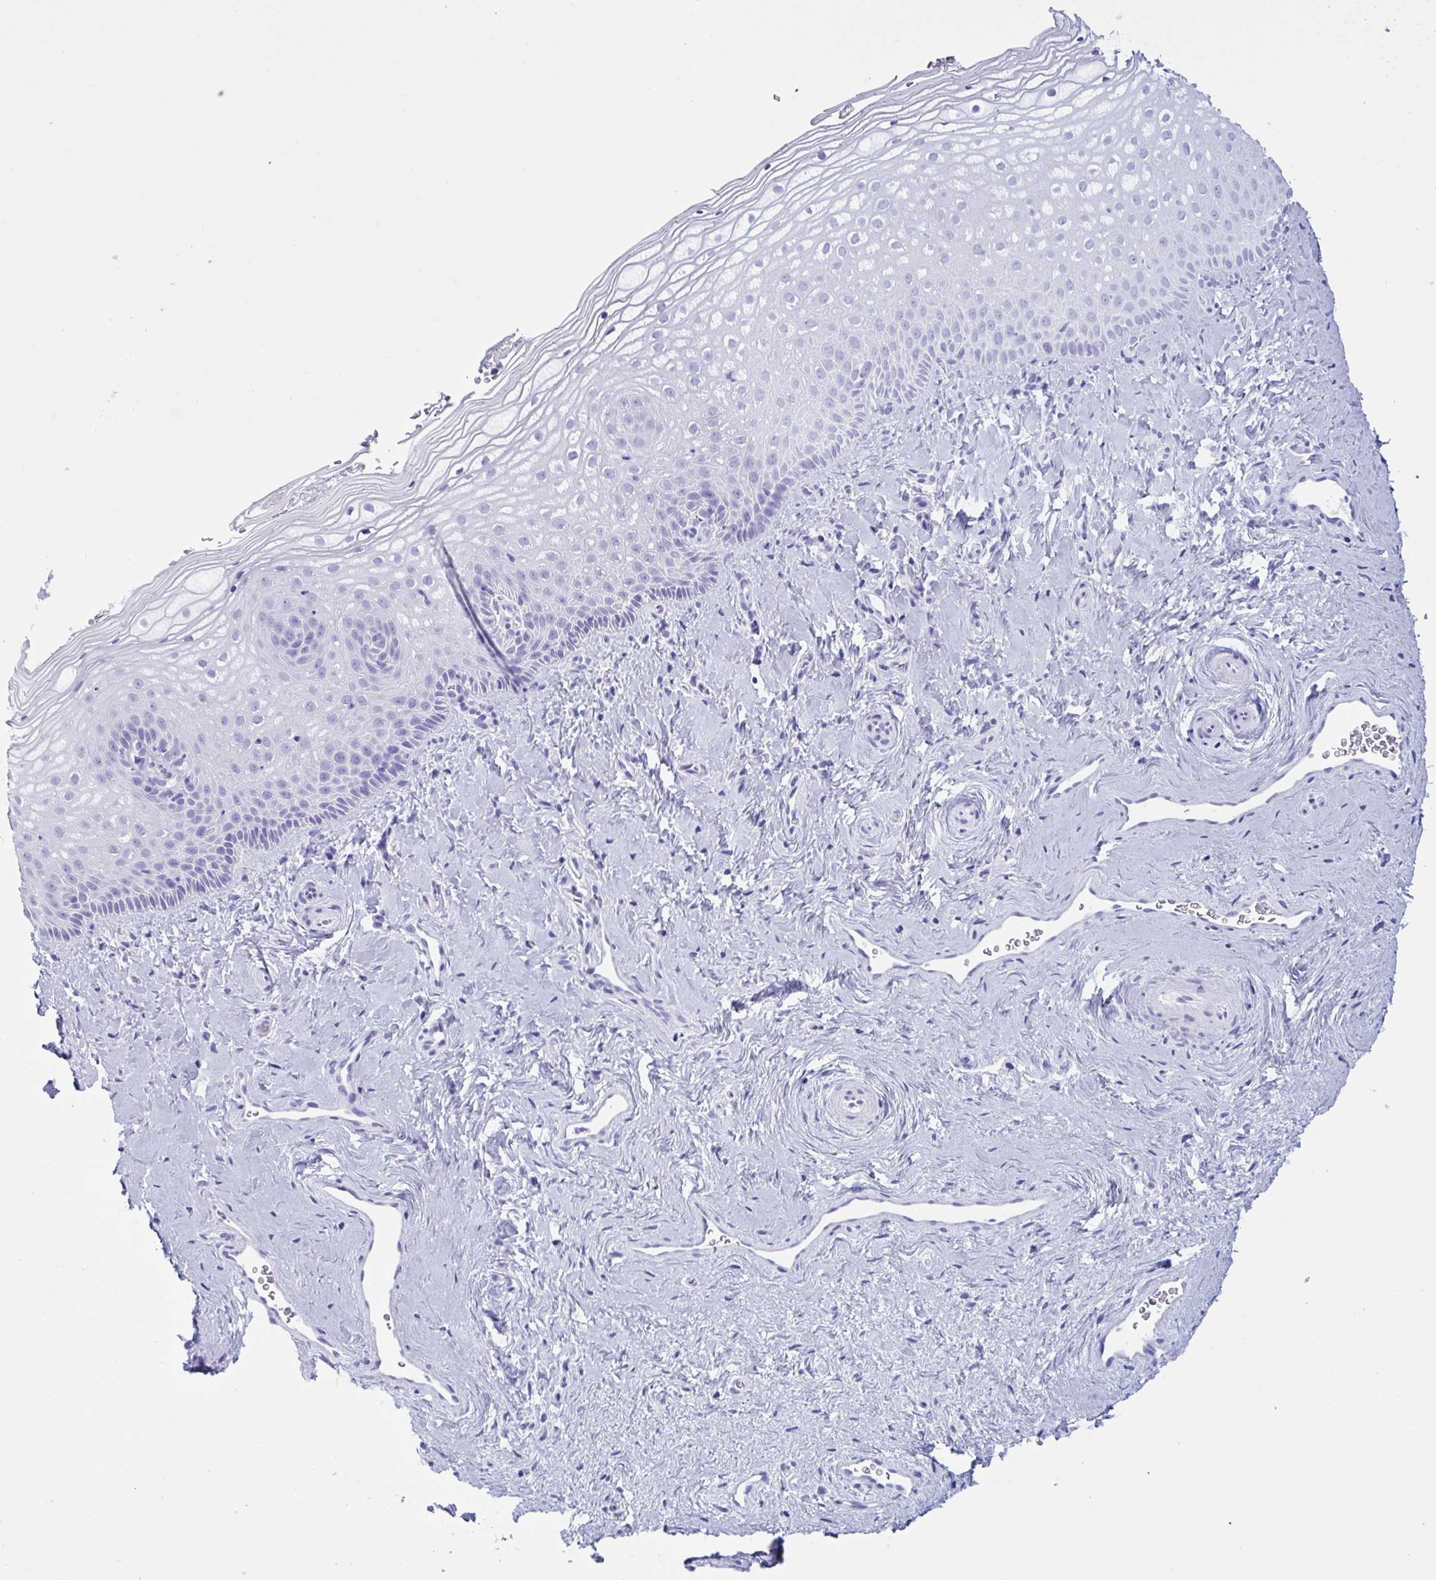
{"staining": {"intensity": "negative", "quantity": "none", "location": "none"}, "tissue": "vagina", "cell_type": "Squamous epithelial cells", "image_type": "normal", "snomed": [{"axis": "morphology", "description": "Normal tissue, NOS"}, {"axis": "topography", "description": "Vagina"}], "caption": "Immunohistochemical staining of normal vagina shows no significant expression in squamous epithelial cells.", "gene": "MRGPRG", "patient": {"sex": "female", "age": 51}}